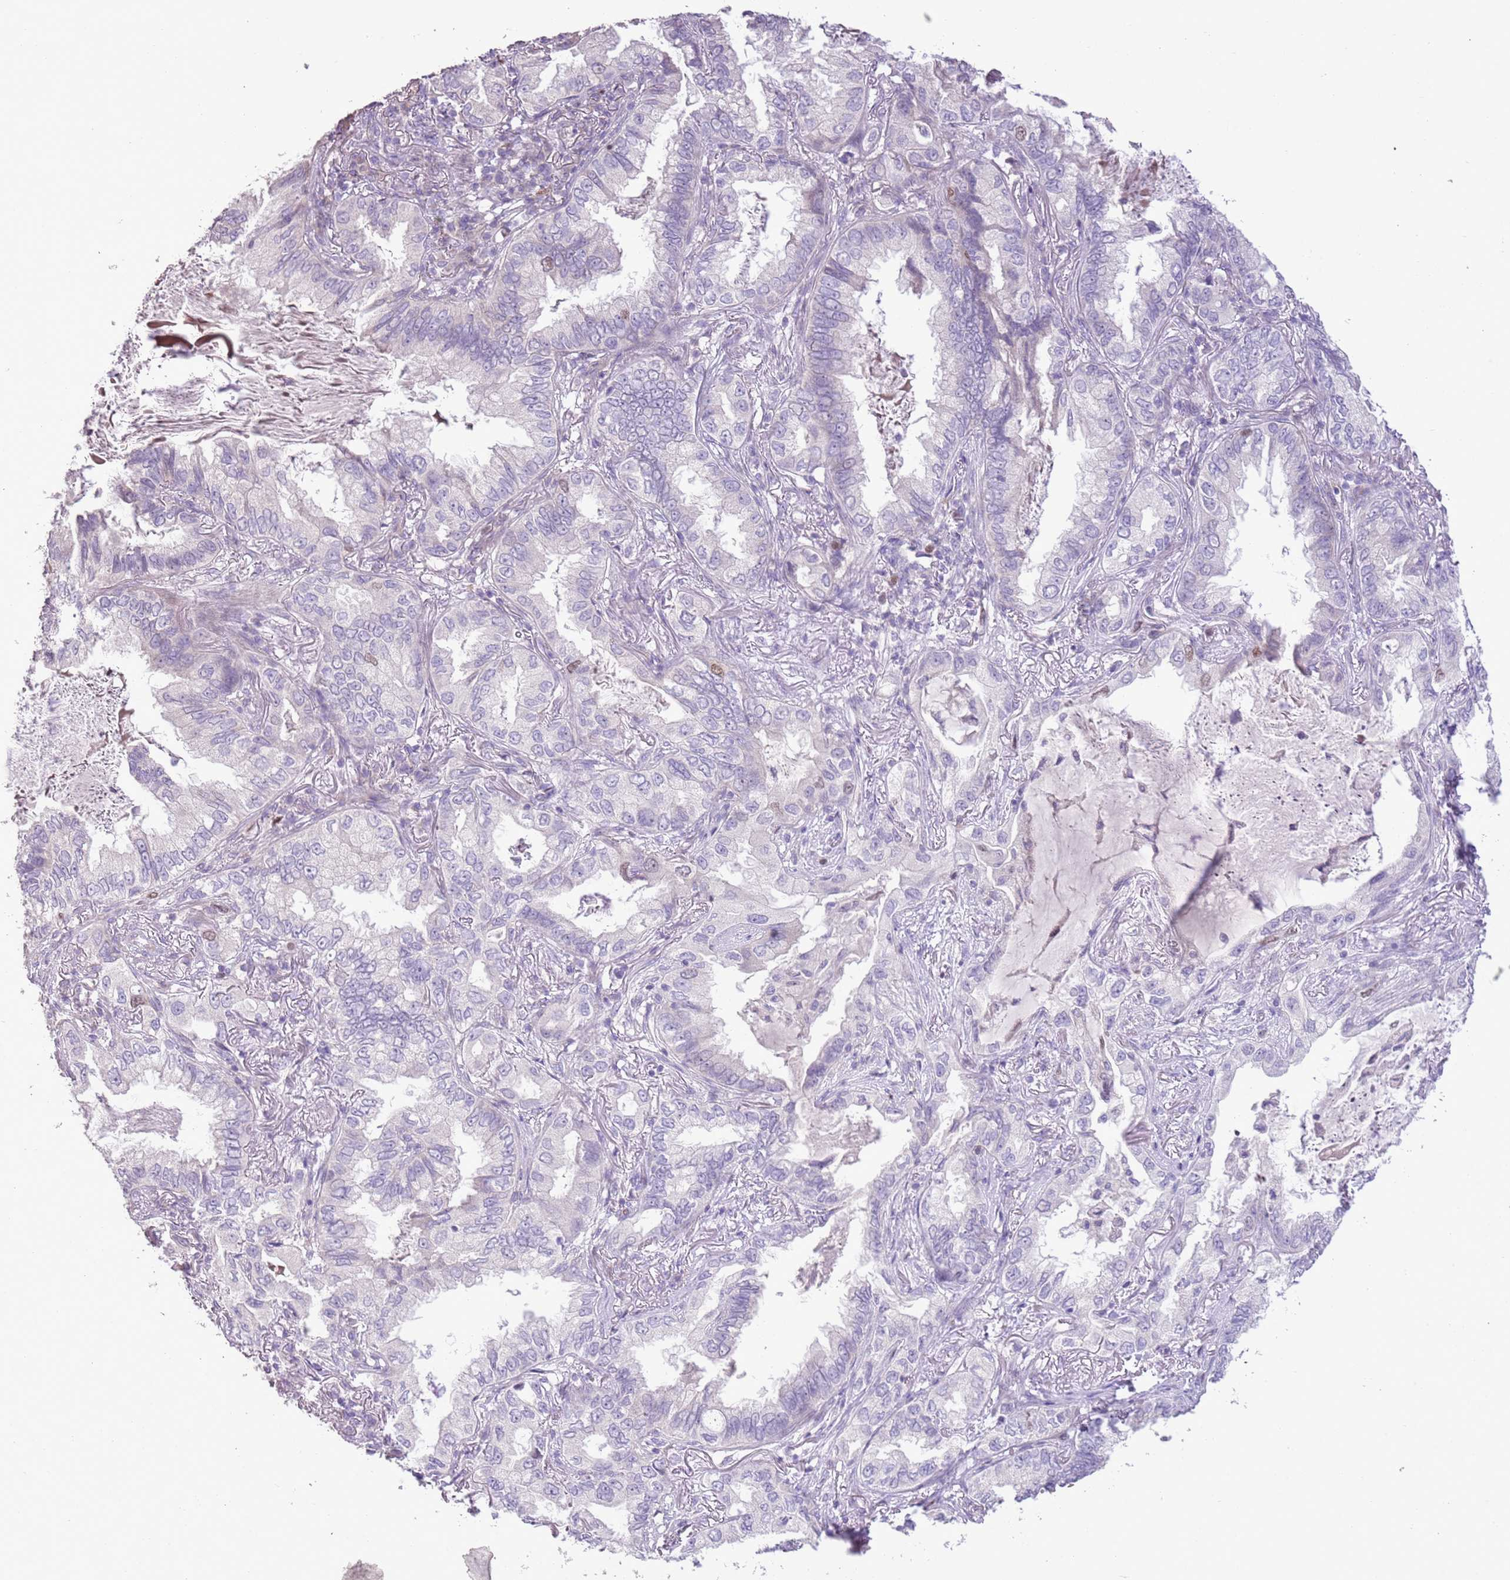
{"staining": {"intensity": "moderate", "quantity": "<25%", "location": "nuclear"}, "tissue": "lung cancer", "cell_type": "Tumor cells", "image_type": "cancer", "snomed": [{"axis": "morphology", "description": "Adenocarcinoma, NOS"}, {"axis": "topography", "description": "Lung"}], "caption": "Brown immunohistochemical staining in human lung cancer (adenocarcinoma) shows moderate nuclear expression in about <25% of tumor cells.", "gene": "GMNN", "patient": {"sex": "female", "age": 69}}